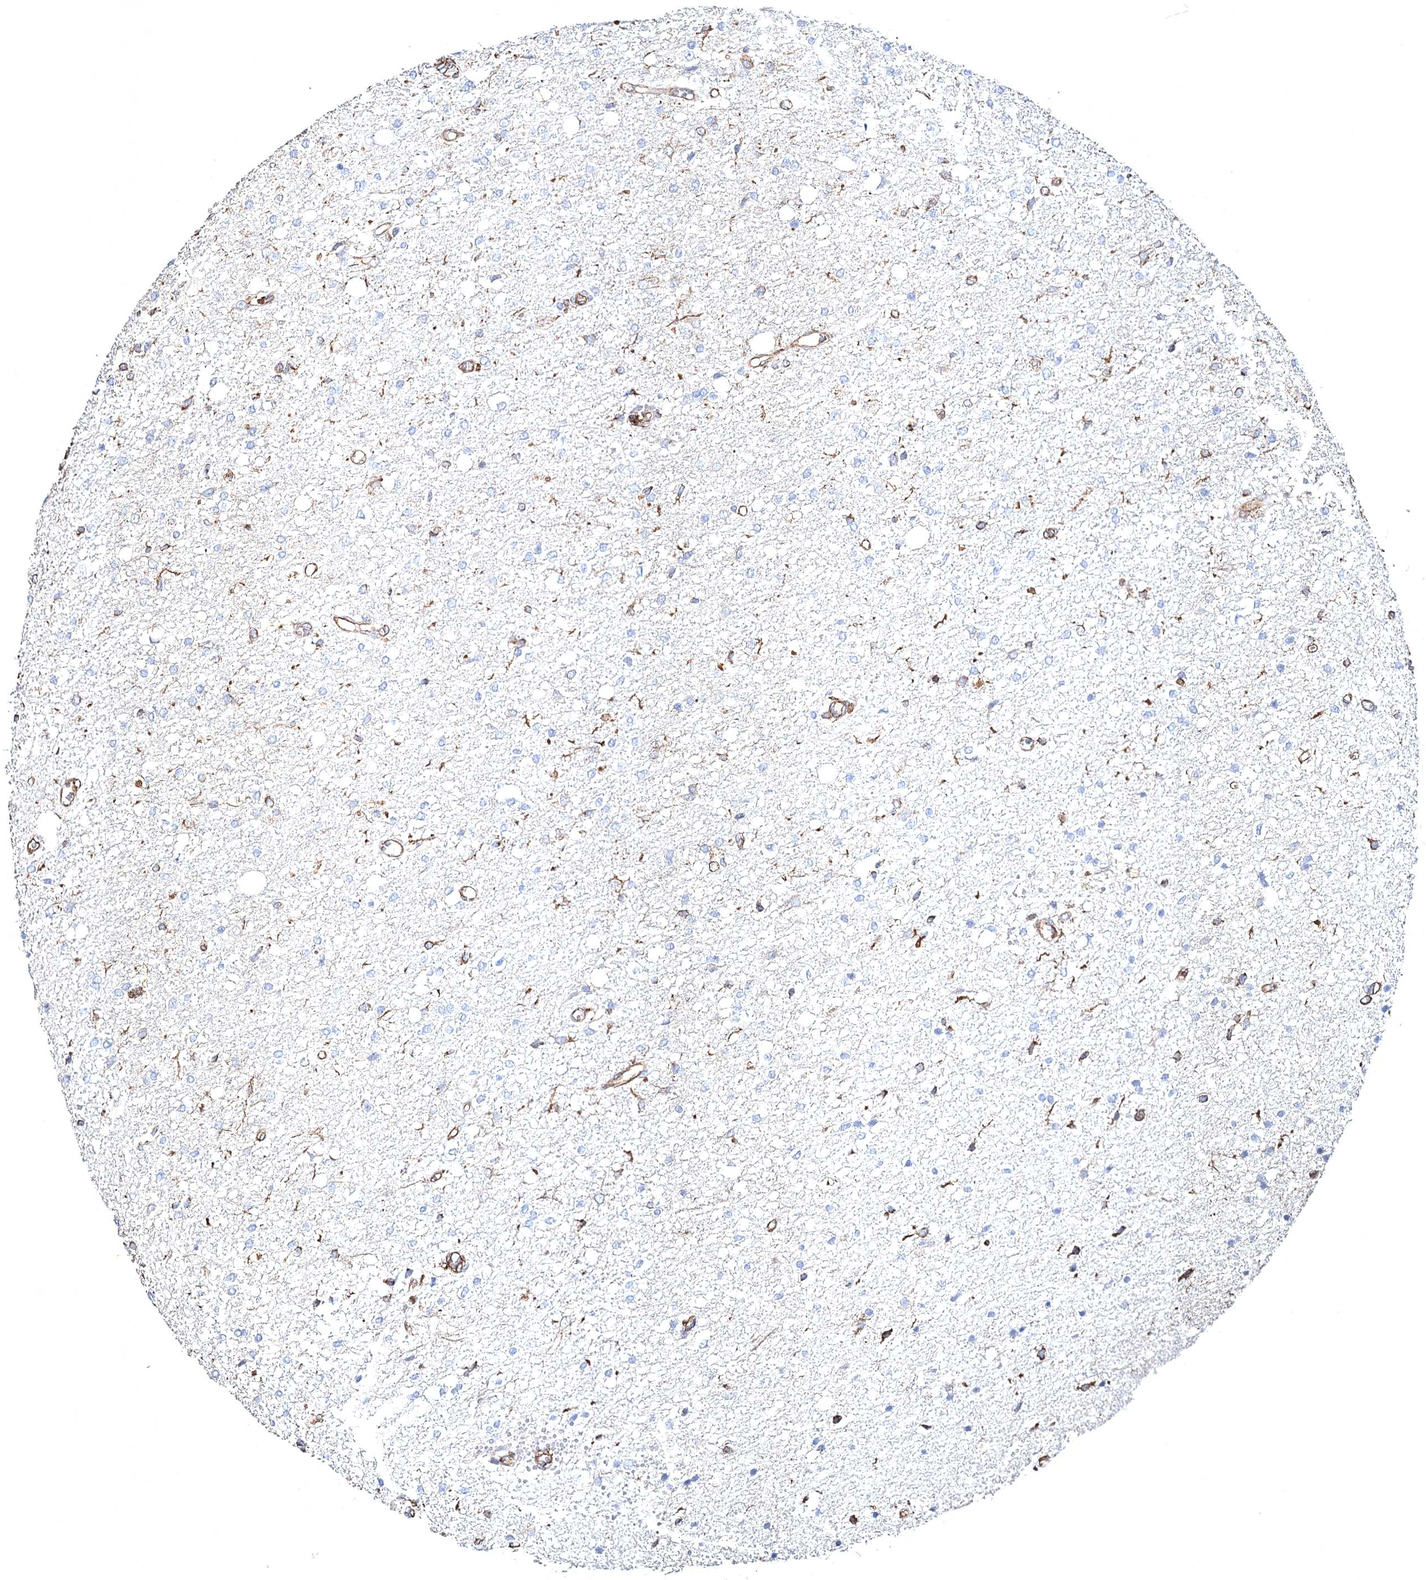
{"staining": {"intensity": "negative", "quantity": "none", "location": "none"}, "tissue": "glioma", "cell_type": "Tumor cells", "image_type": "cancer", "snomed": [{"axis": "morphology", "description": "Glioma, malignant, High grade"}, {"axis": "topography", "description": "Brain"}], "caption": "This photomicrograph is of malignant glioma (high-grade) stained with immunohistochemistry to label a protein in brown with the nuclei are counter-stained blue. There is no expression in tumor cells.", "gene": "CLEC4M", "patient": {"sex": "female", "age": 59}}